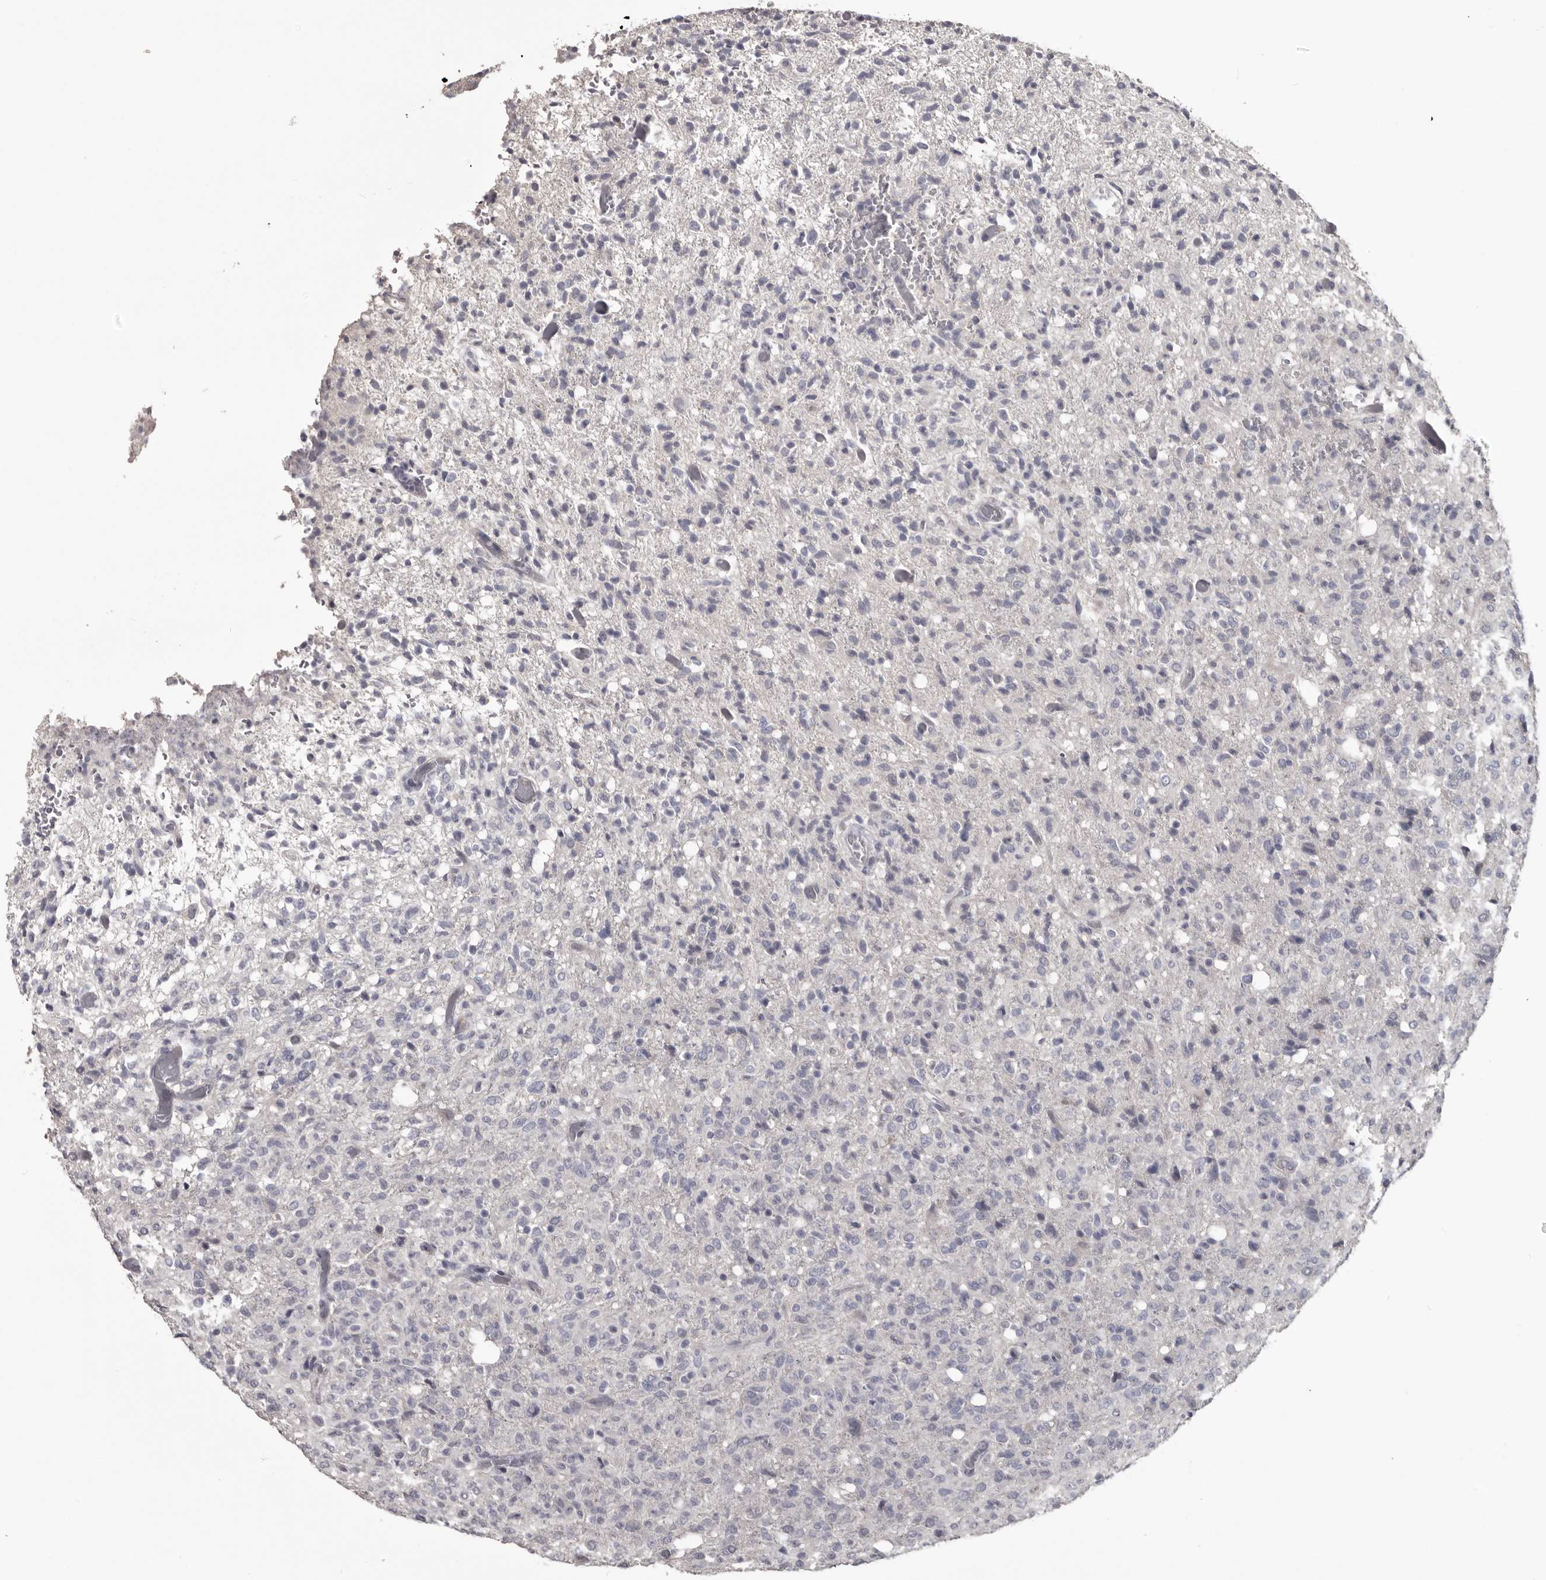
{"staining": {"intensity": "negative", "quantity": "none", "location": "none"}, "tissue": "glioma", "cell_type": "Tumor cells", "image_type": "cancer", "snomed": [{"axis": "morphology", "description": "Glioma, malignant, High grade"}, {"axis": "topography", "description": "Brain"}], "caption": "IHC of human glioma shows no staining in tumor cells. The staining is performed using DAB brown chromogen with nuclei counter-stained in using hematoxylin.", "gene": "LPAR6", "patient": {"sex": "female", "age": 57}}